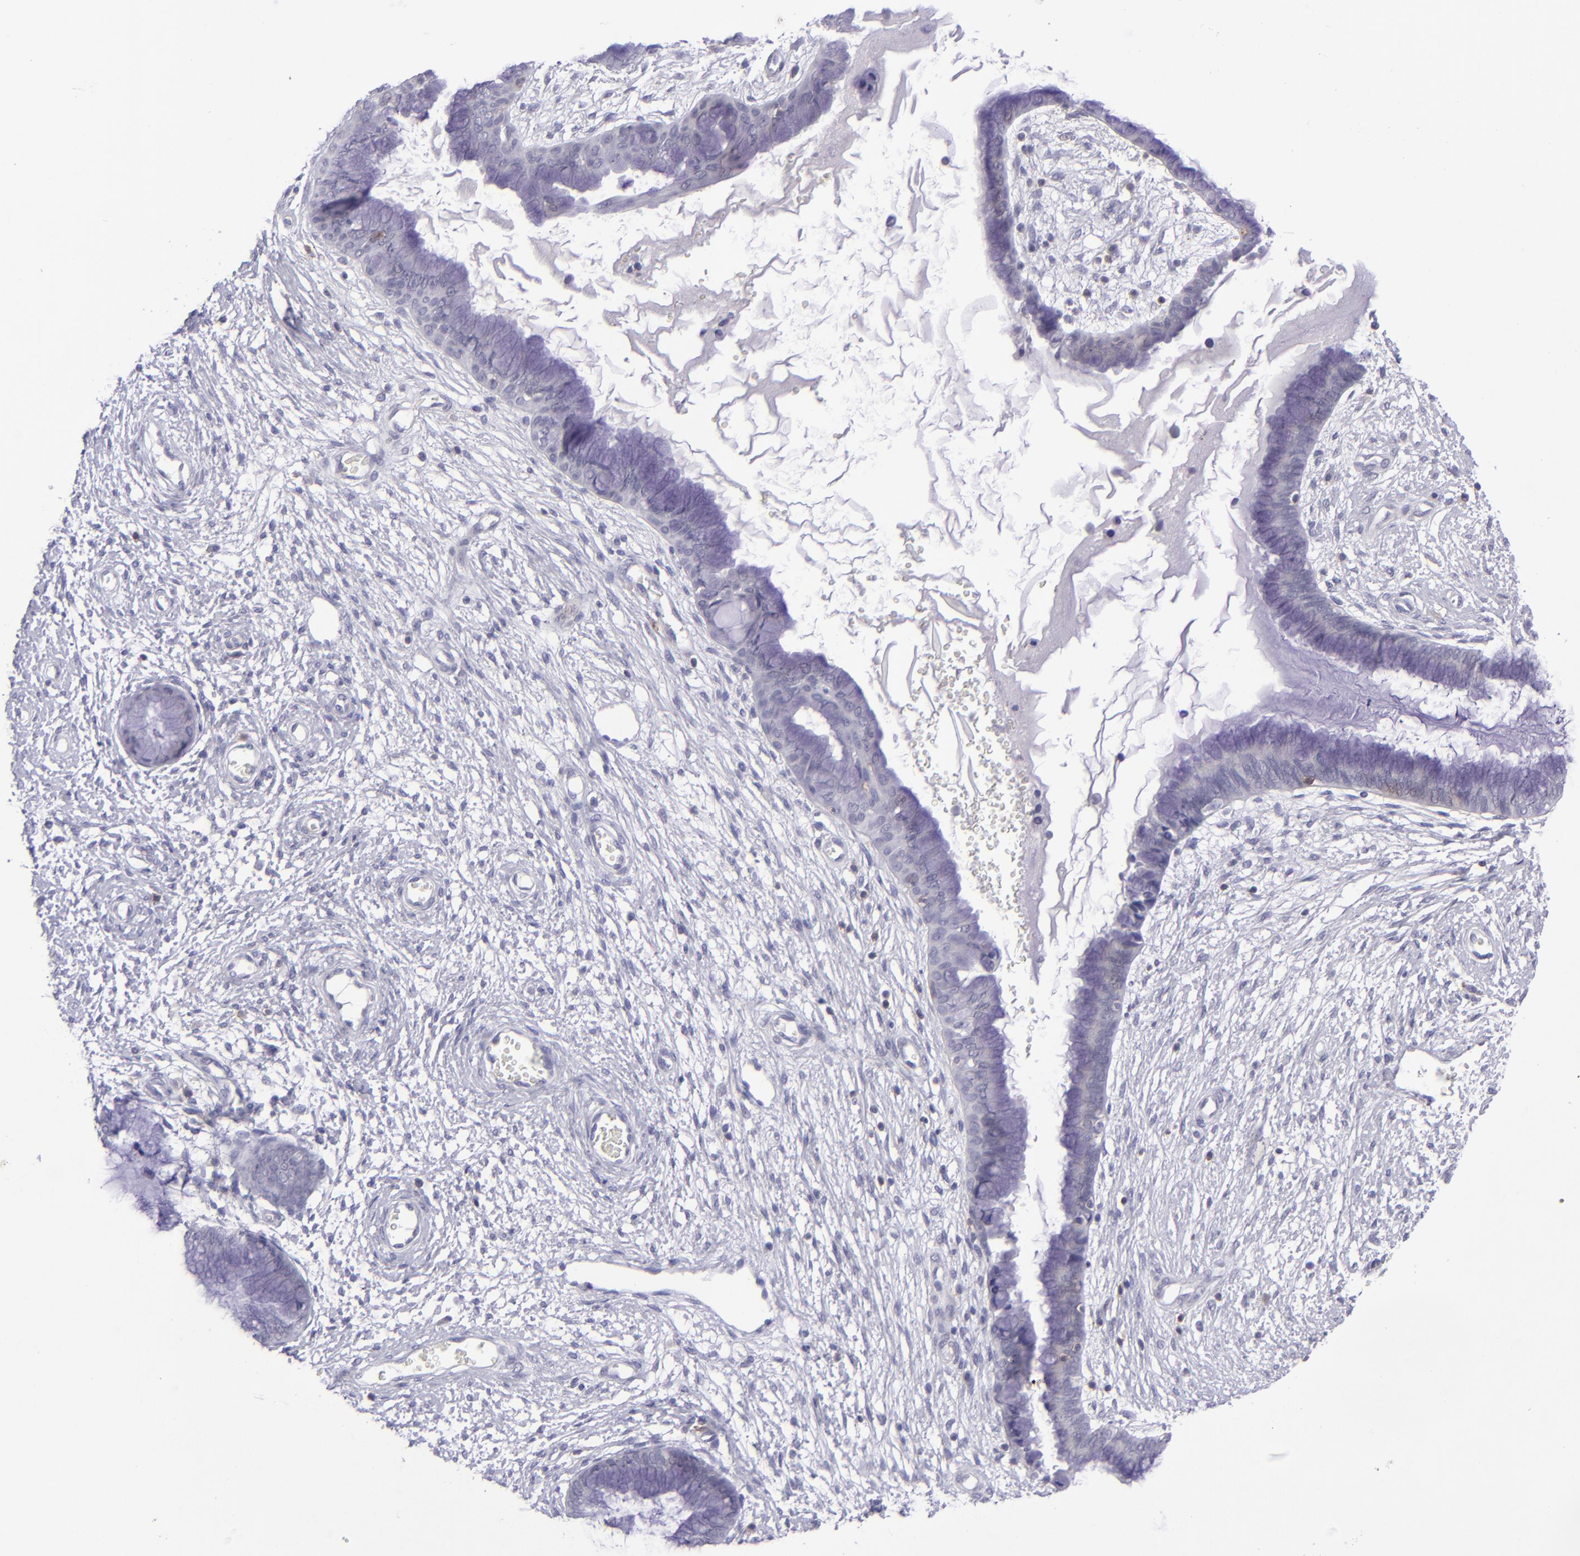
{"staining": {"intensity": "negative", "quantity": "none", "location": "none"}, "tissue": "cervix", "cell_type": "Glandular cells", "image_type": "normal", "snomed": [{"axis": "morphology", "description": "Normal tissue, NOS"}, {"axis": "topography", "description": "Cervix"}], "caption": "Glandular cells show no significant protein positivity in benign cervix. (DAB IHC with hematoxylin counter stain).", "gene": "CD48", "patient": {"sex": "female", "age": 55}}